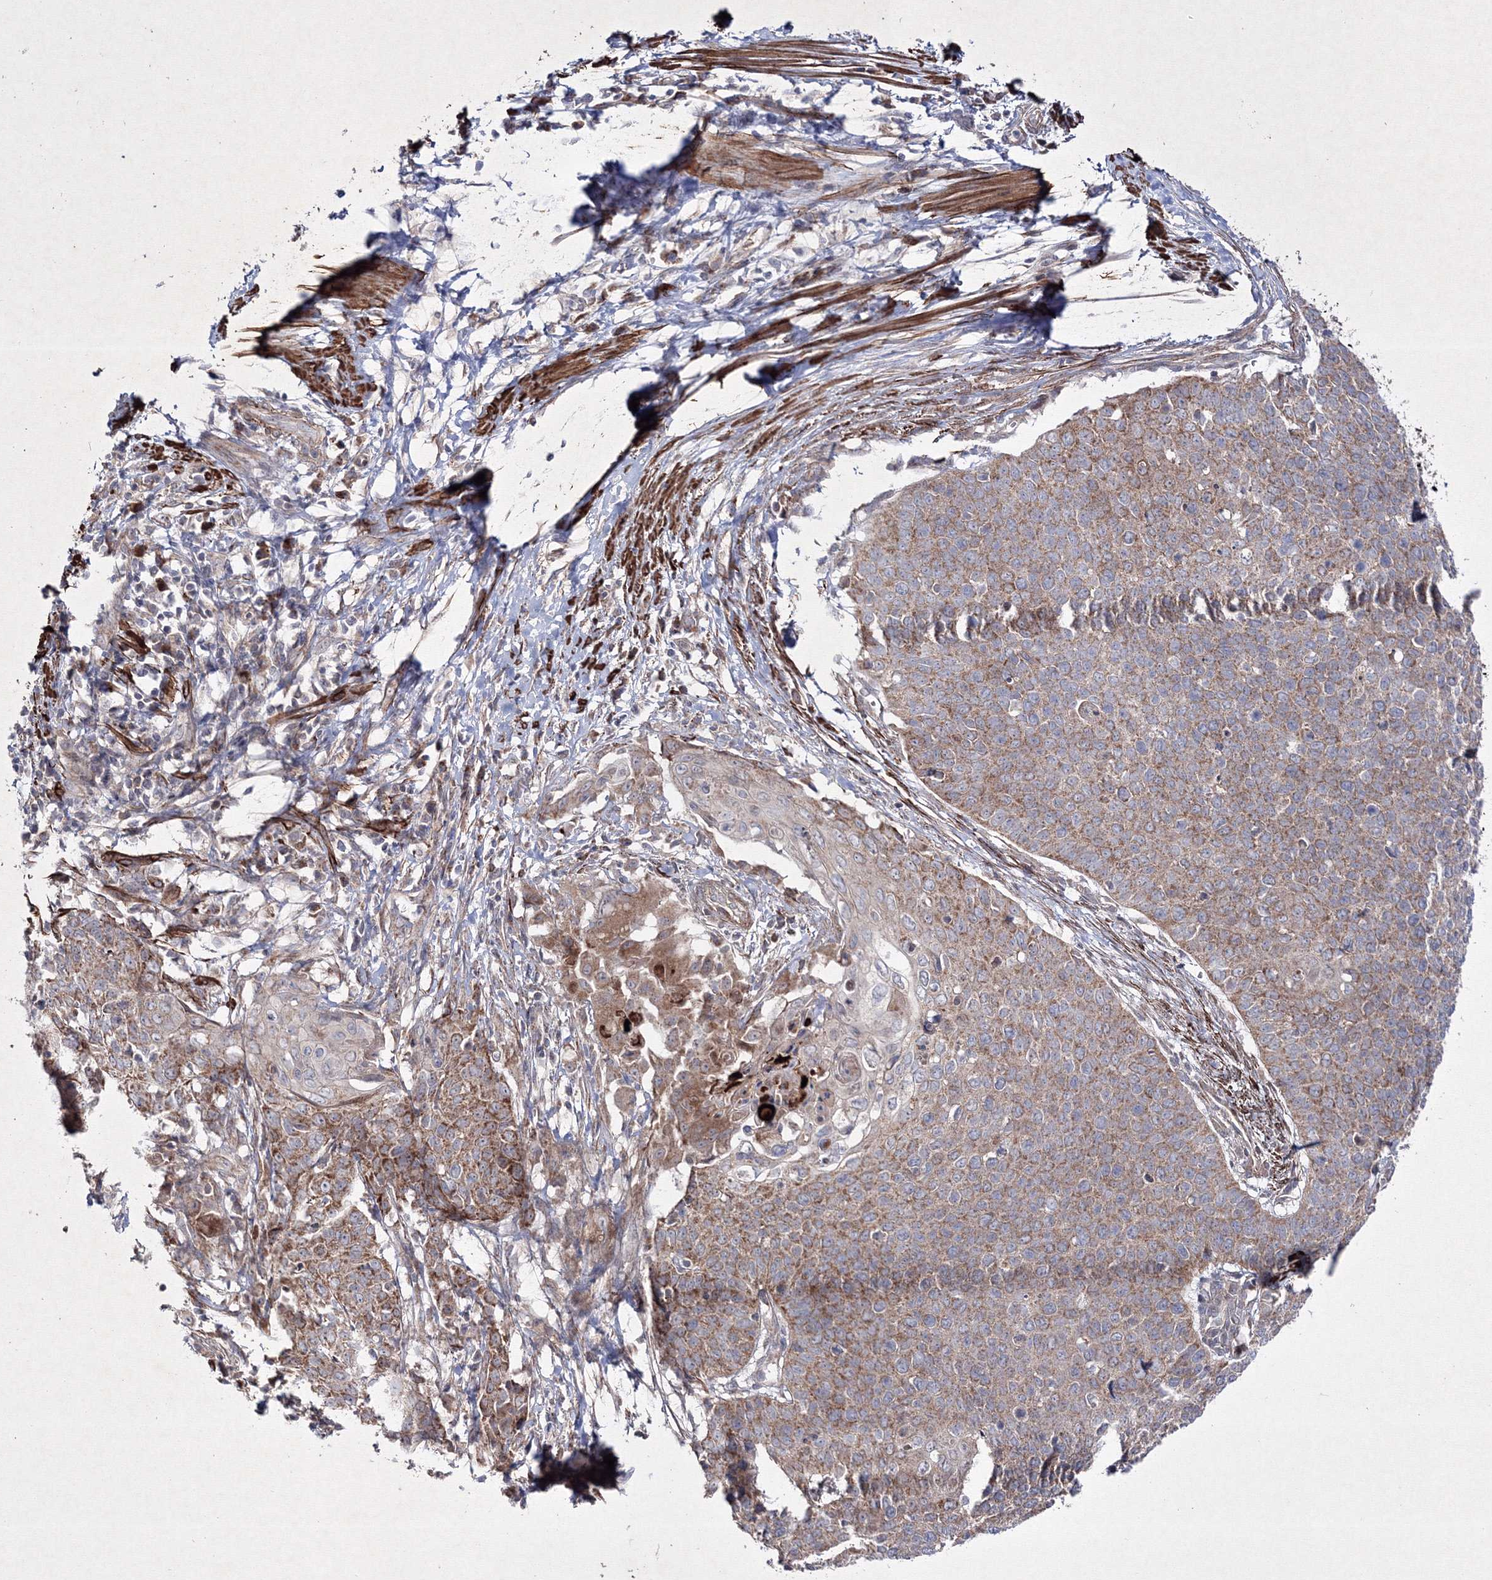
{"staining": {"intensity": "moderate", "quantity": ">75%", "location": "cytoplasmic/membranous"}, "tissue": "cervical cancer", "cell_type": "Tumor cells", "image_type": "cancer", "snomed": [{"axis": "morphology", "description": "Squamous cell carcinoma, NOS"}, {"axis": "topography", "description": "Cervix"}], "caption": "Immunohistochemistry (IHC) micrograph of cervical squamous cell carcinoma stained for a protein (brown), which shows medium levels of moderate cytoplasmic/membranous staining in about >75% of tumor cells.", "gene": "GFM1", "patient": {"sex": "female", "age": 39}}